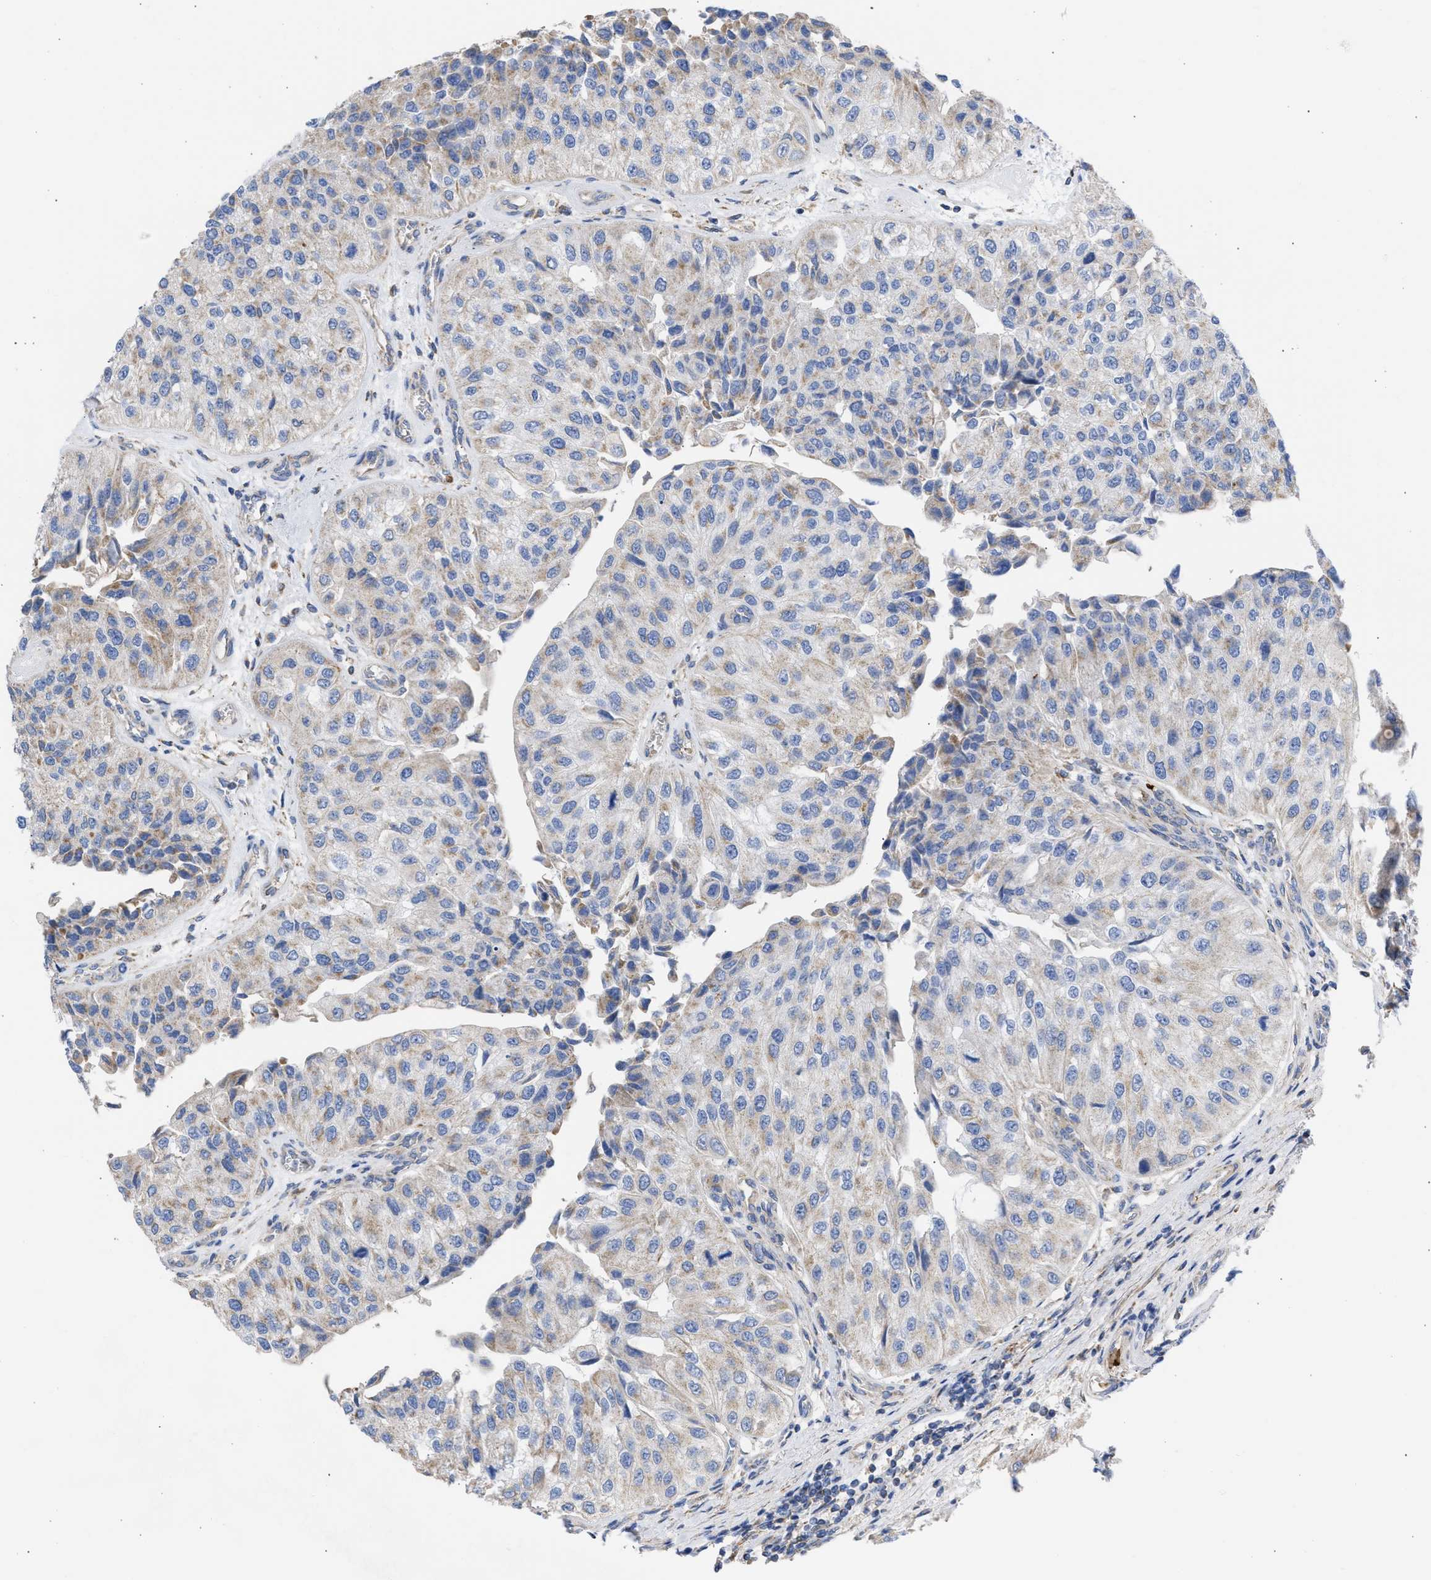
{"staining": {"intensity": "moderate", "quantity": "25%-75%", "location": "cytoplasmic/membranous"}, "tissue": "urothelial cancer", "cell_type": "Tumor cells", "image_type": "cancer", "snomed": [{"axis": "morphology", "description": "Urothelial carcinoma, High grade"}, {"axis": "topography", "description": "Kidney"}, {"axis": "topography", "description": "Urinary bladder"}], "caption": "A photomicrograph showing moderate cytoplasmic/membranous expression in approximately 25%-75% of tumor cells in urothelial carcinoma (high-grade), as visualized by brown immunohistochemical staining.", "gene": "BTG3", "patient": {"sex": "male", "age": 77}}